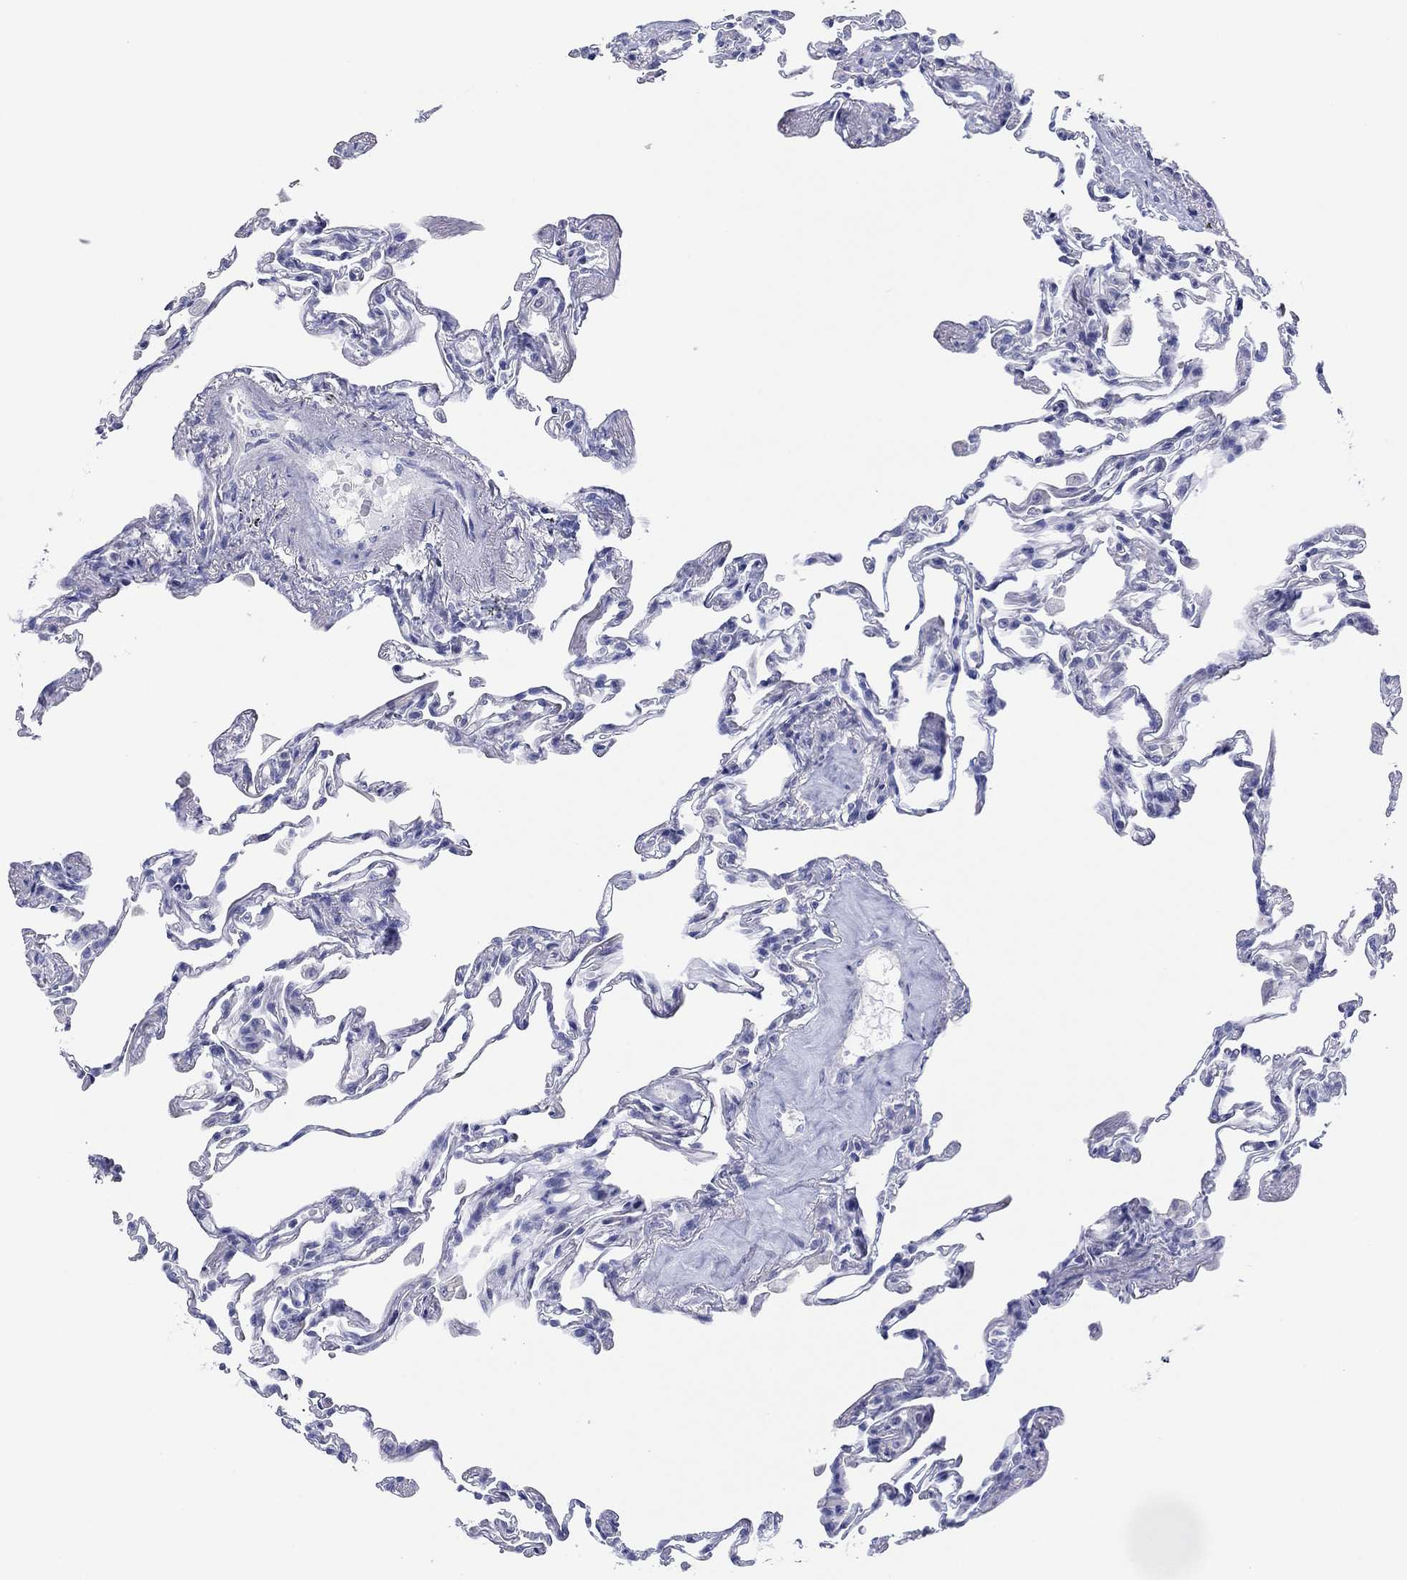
{"staining": {"intensity": "negative", "quantity": "none", "location": "none"}, "tissue": "lung", "cell_type": "Alveolar cells", "image_type": "normal", "snomed": [{"axis": "morphology", "description": "Normal tissue, NOS"}, {"axis": "topography", "description": "Lung"}], "caption": "Immunohistochemistry image of normal lung stained for a protein (brown), which demonstrates no positivity in alveolar cells. (DAB (3,3'-diaminobenzidine) IHC, high magnification).", "gene": "MAGEB6", "patient": {"sex": "female", "age": 57}}